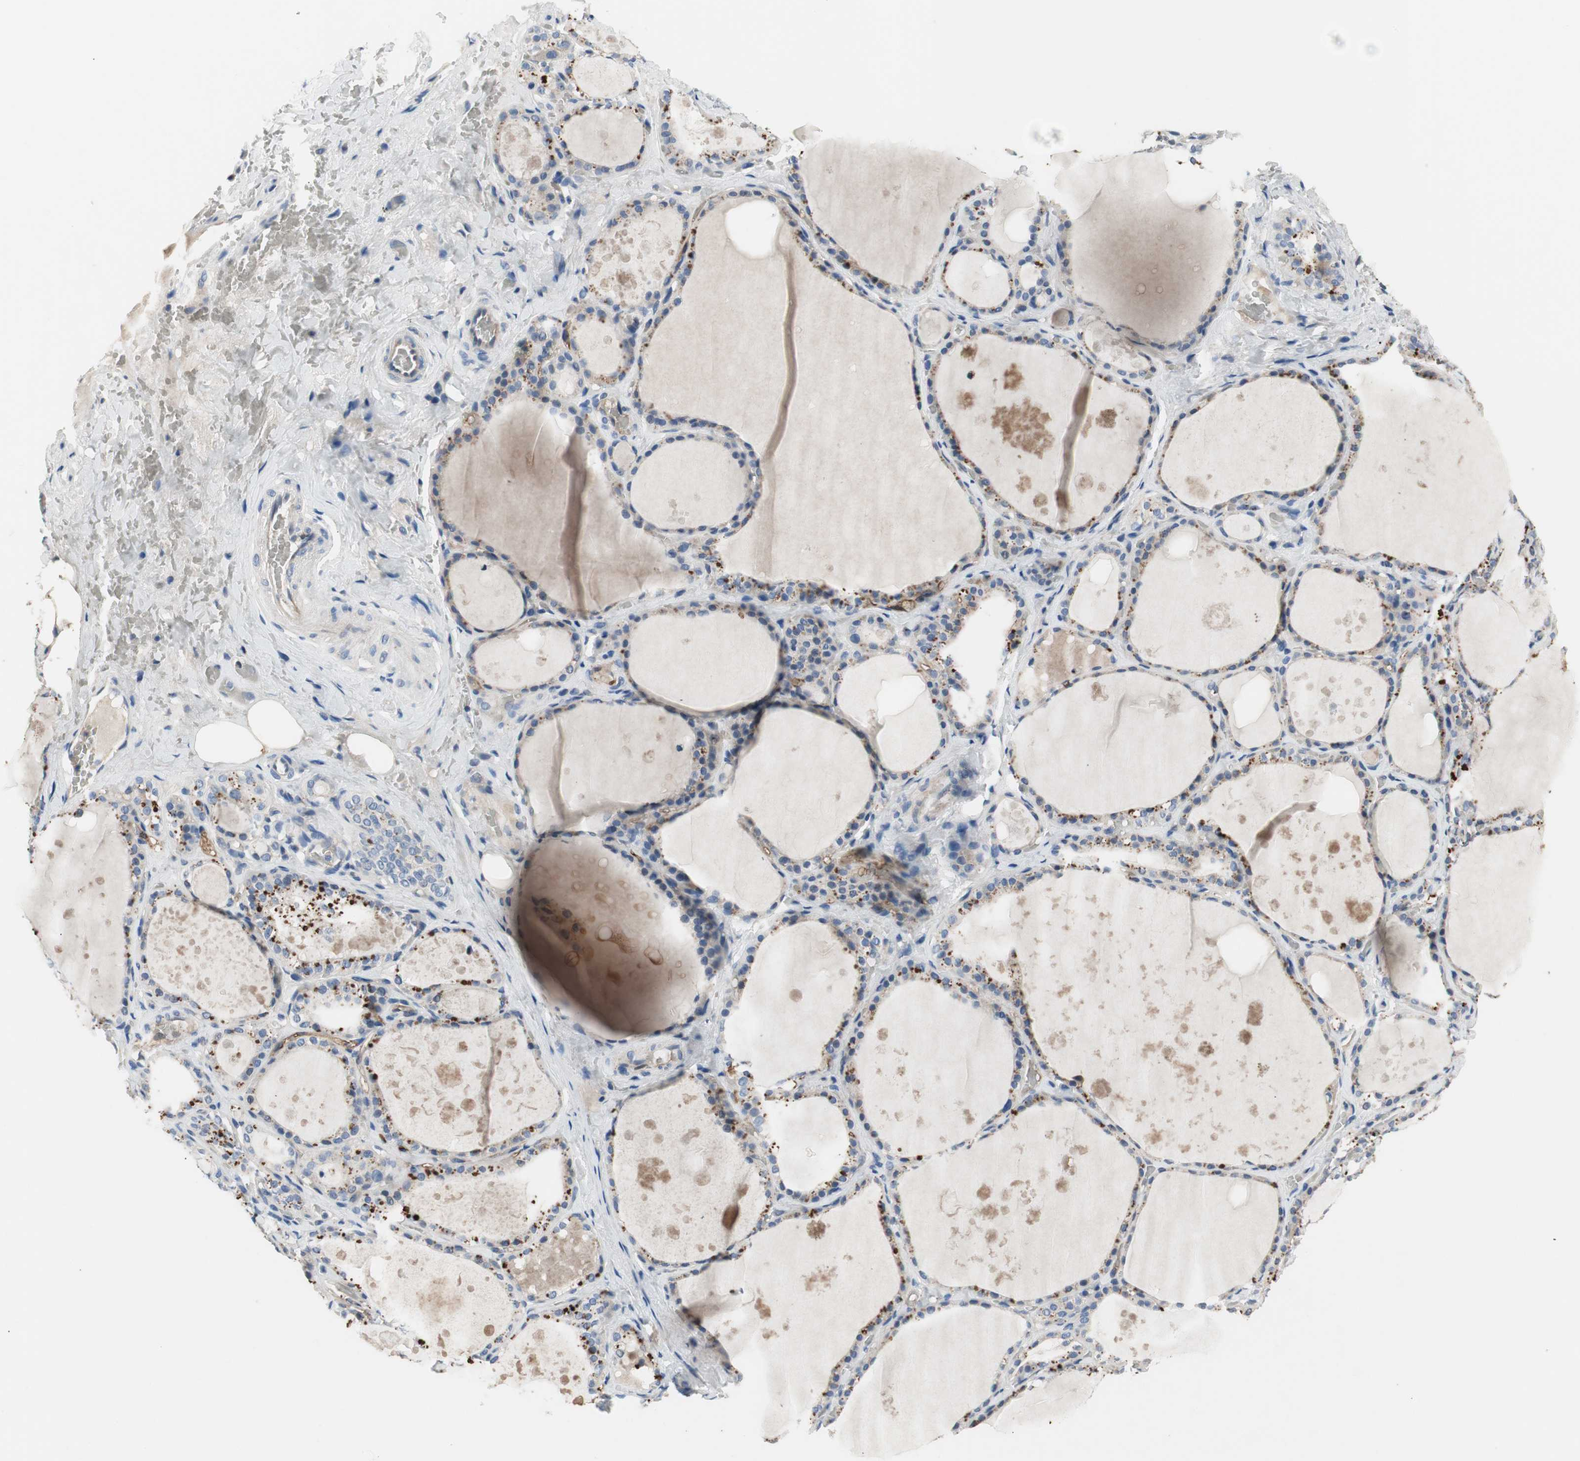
{"staining": {"intensity": "strong", "quantity": "<25%", "location": "cytoplasmic/membranous"}, "tissue": "thyroid gland", "cell_type": "Glandular cells", "image_type": "normal", "snomed": [{"axis": "morphology", "description": "Normal tissue, NOS"}, {"axis": "topography", "description": "Thyroid gland"}], "caption": "This photomicrograph shows immunohistochemistry (IHC) staining of unremarkable thyroid gland, with medium strong cytoplasmic/membranous positivity in approximately <25% of glandular cells.", "gene": "ALPL", "patient": {"sex": "male", "age": 61}}